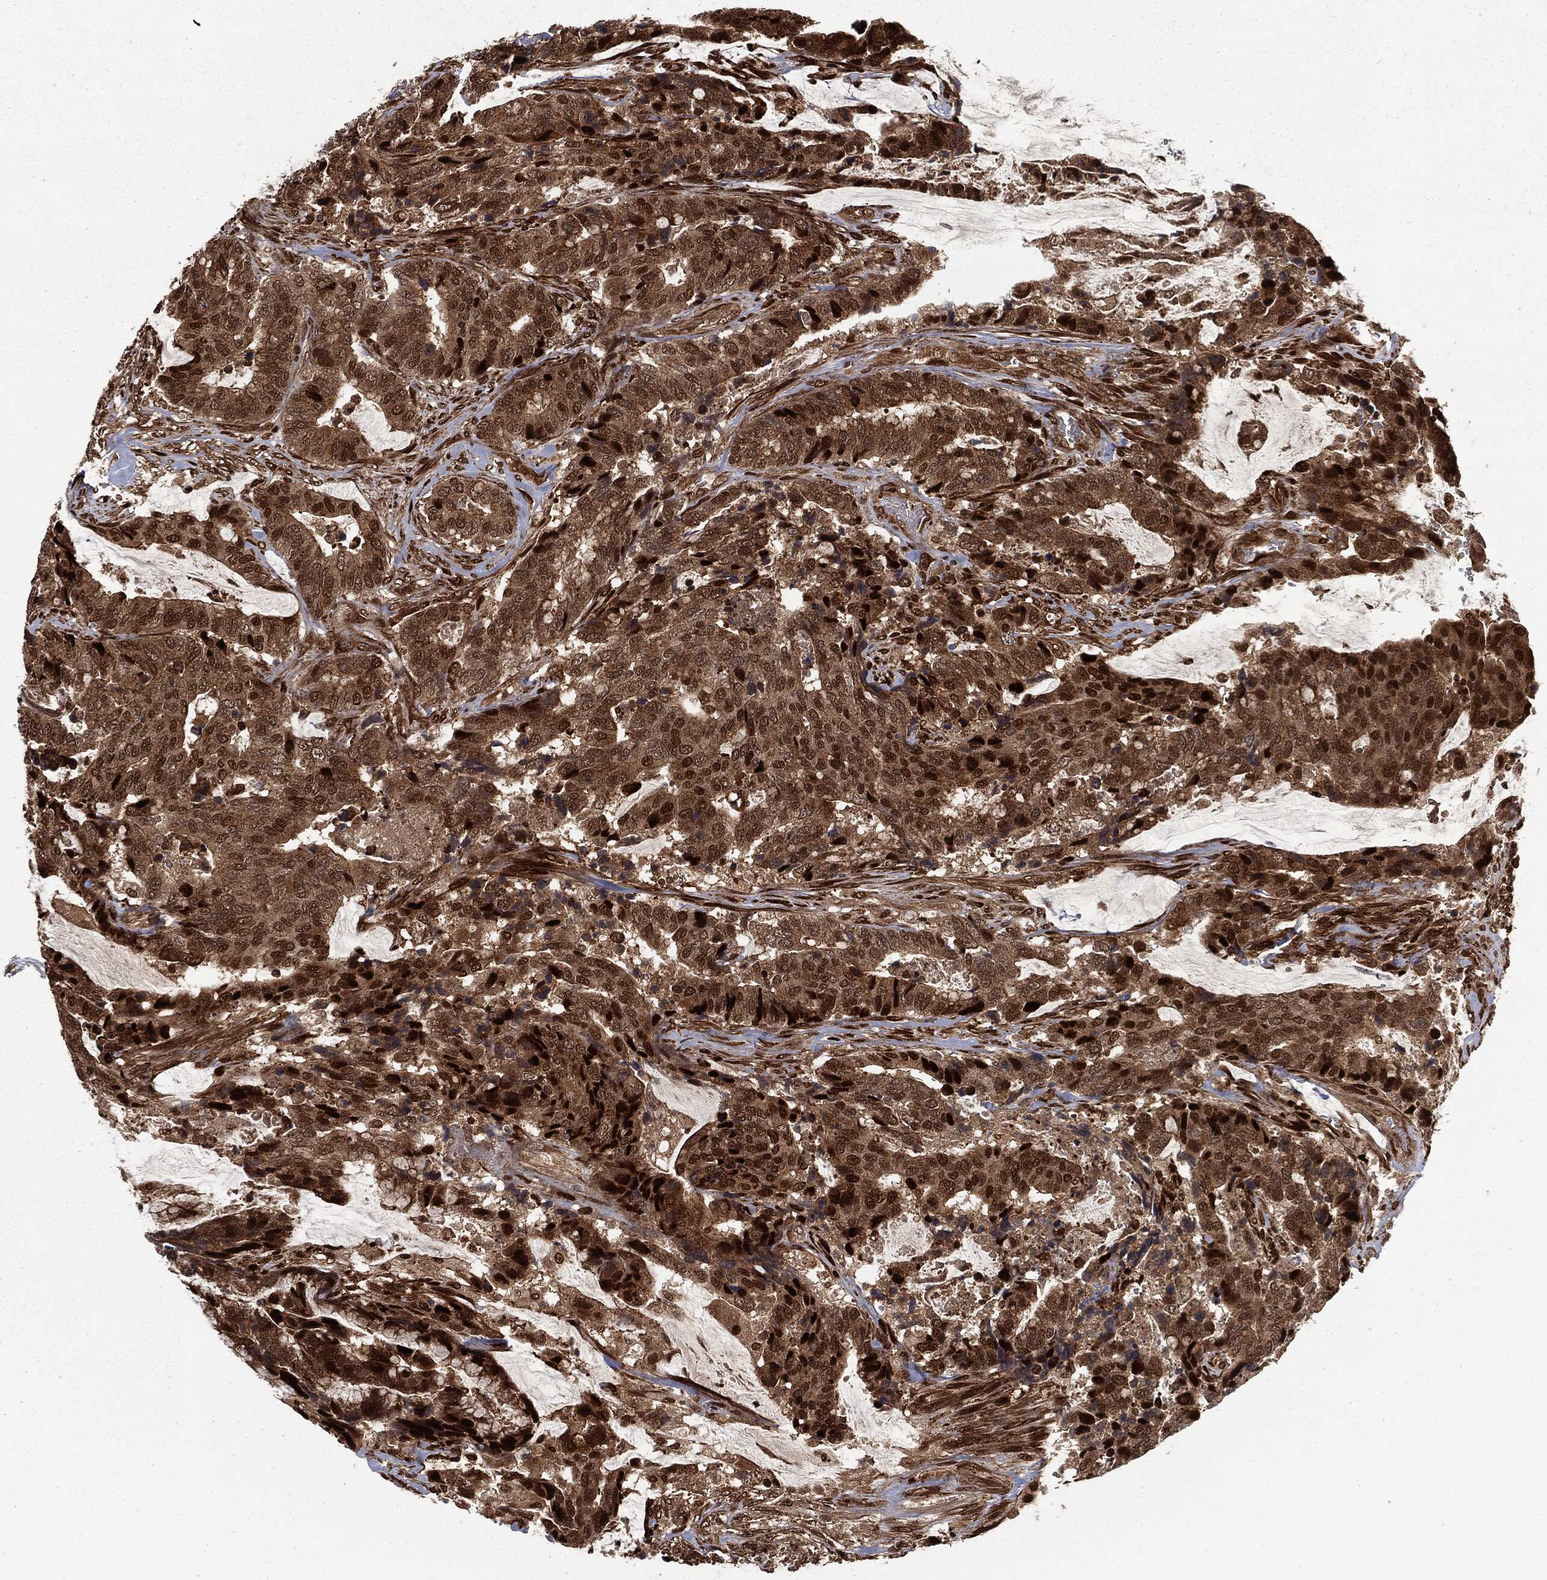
{"staining": {"intensity": "strong", "quantity": "25%-75%", "location": "cytoplasmic/membranous,nuclear"}, "tissue": "colorectal cancer", "cell_type": "Tumor cells", "image_type": "cancer", "snomed": [{"axis": "morphology", "description": "Adenocarcinoma, NOS"}, {"axis": "topography", "description": "Rectum"}], "caption": "IHC (DAB (3,3'-diaminobenzidine)) staining of colorectal cancer (adenocarcinoma) demonstrates strong cytoplasmic/membranous and nuclear protein positivity in about 25%-75% of tumor cells. The protein of interest is shown in brown color, while the nuclei are stained blue.", "gene": "RANBP9", "patient": {"sex": "female", "age": 59}}